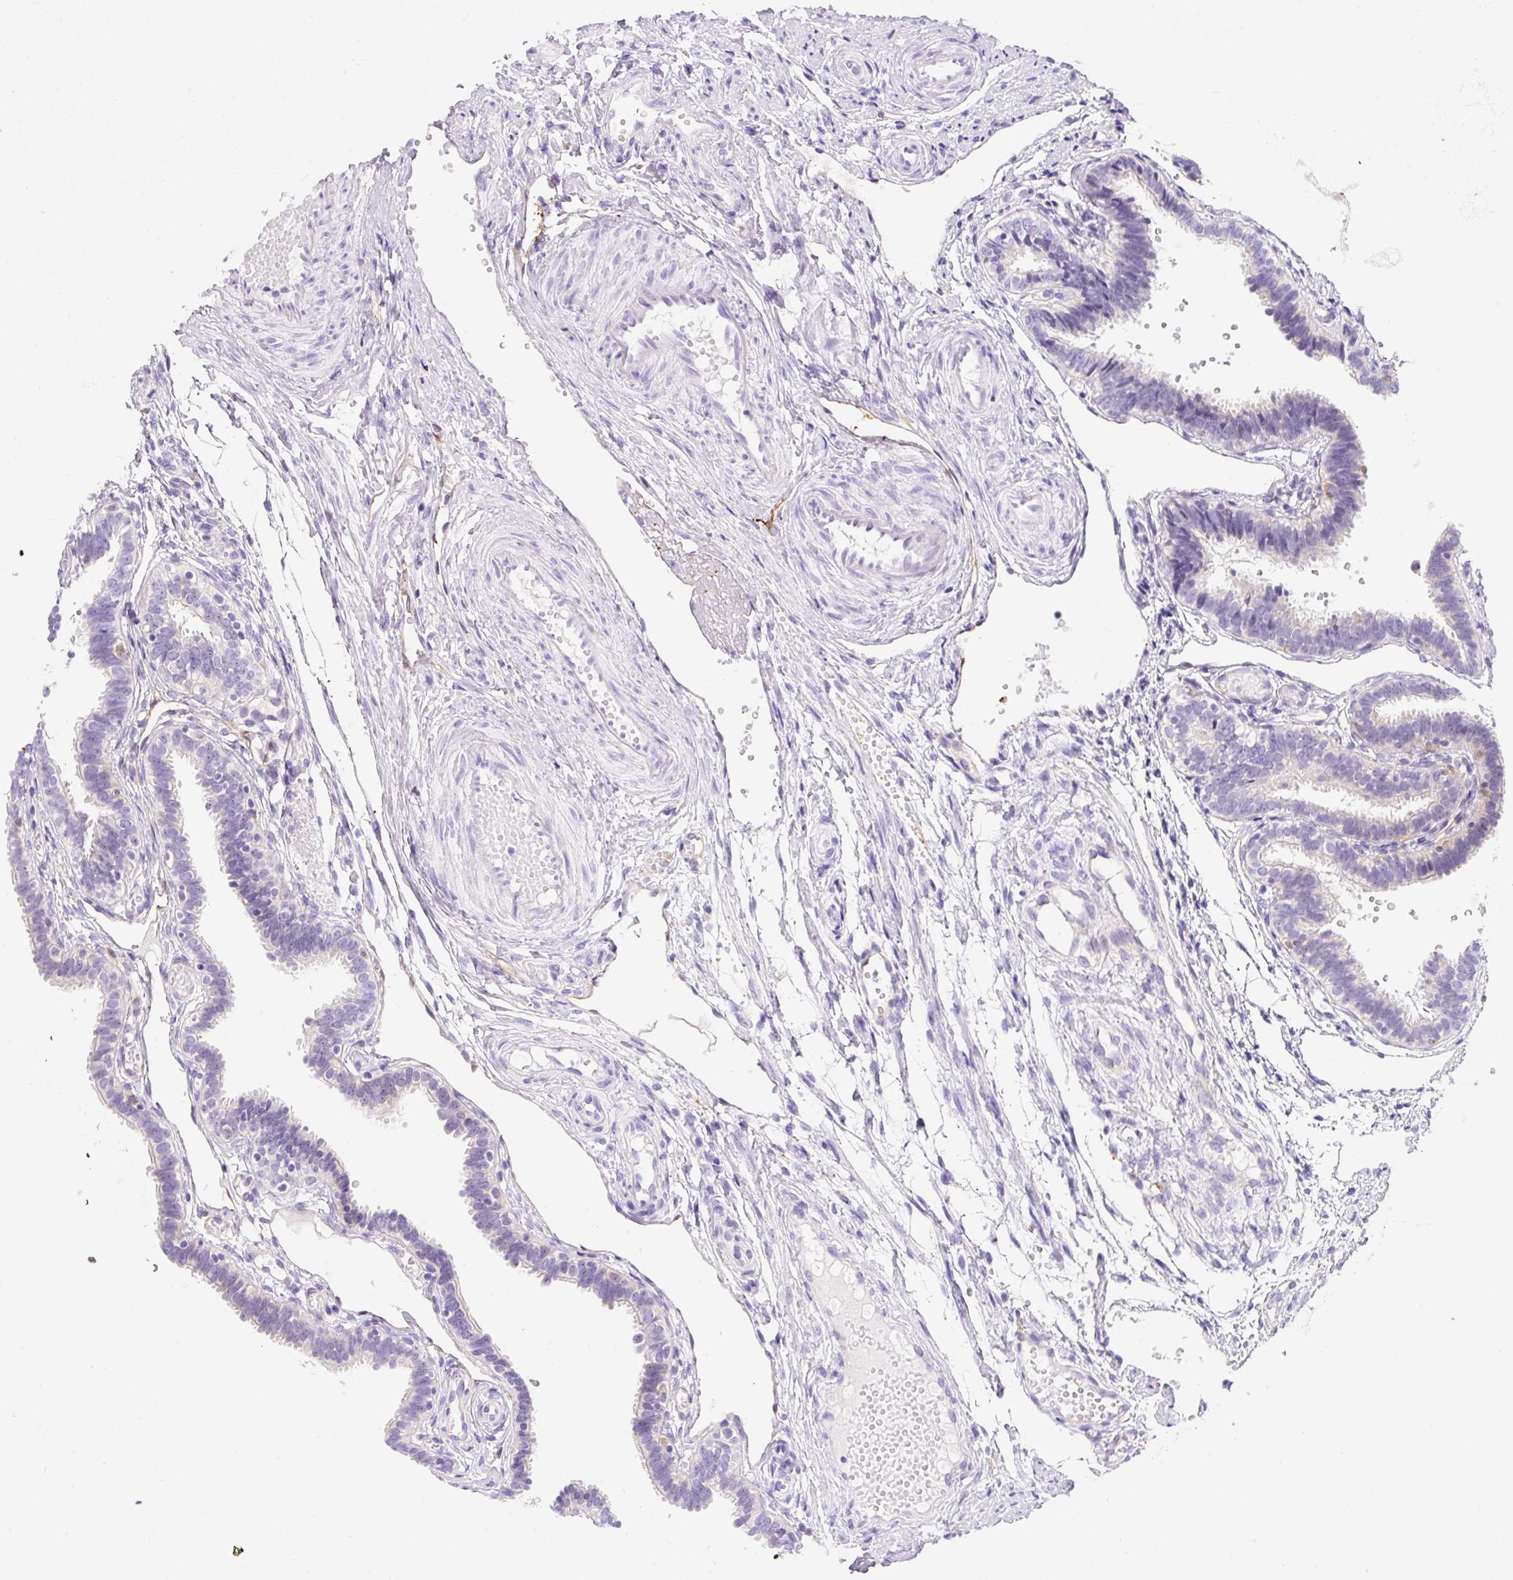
{"staining": {"intensity": "negative", "quantity": "none", "location": "none"}, "tissue": "fallopian tube", "cell_type": "Glandular cells", "image_type": "normal", "snomed": [{"axis": "morphology", "description": "Normal tissue, NOS"}, {"axis": "topography", "description": "Fallopian tube"}], "caption": "DAB (3,3'-diaminobenzidine) immunohistochemical staining of benign fallopian tube reveals no significant staining in glandular cells.", "gene": "ASB4", "patient": {"sex": "female", "age": 37}}